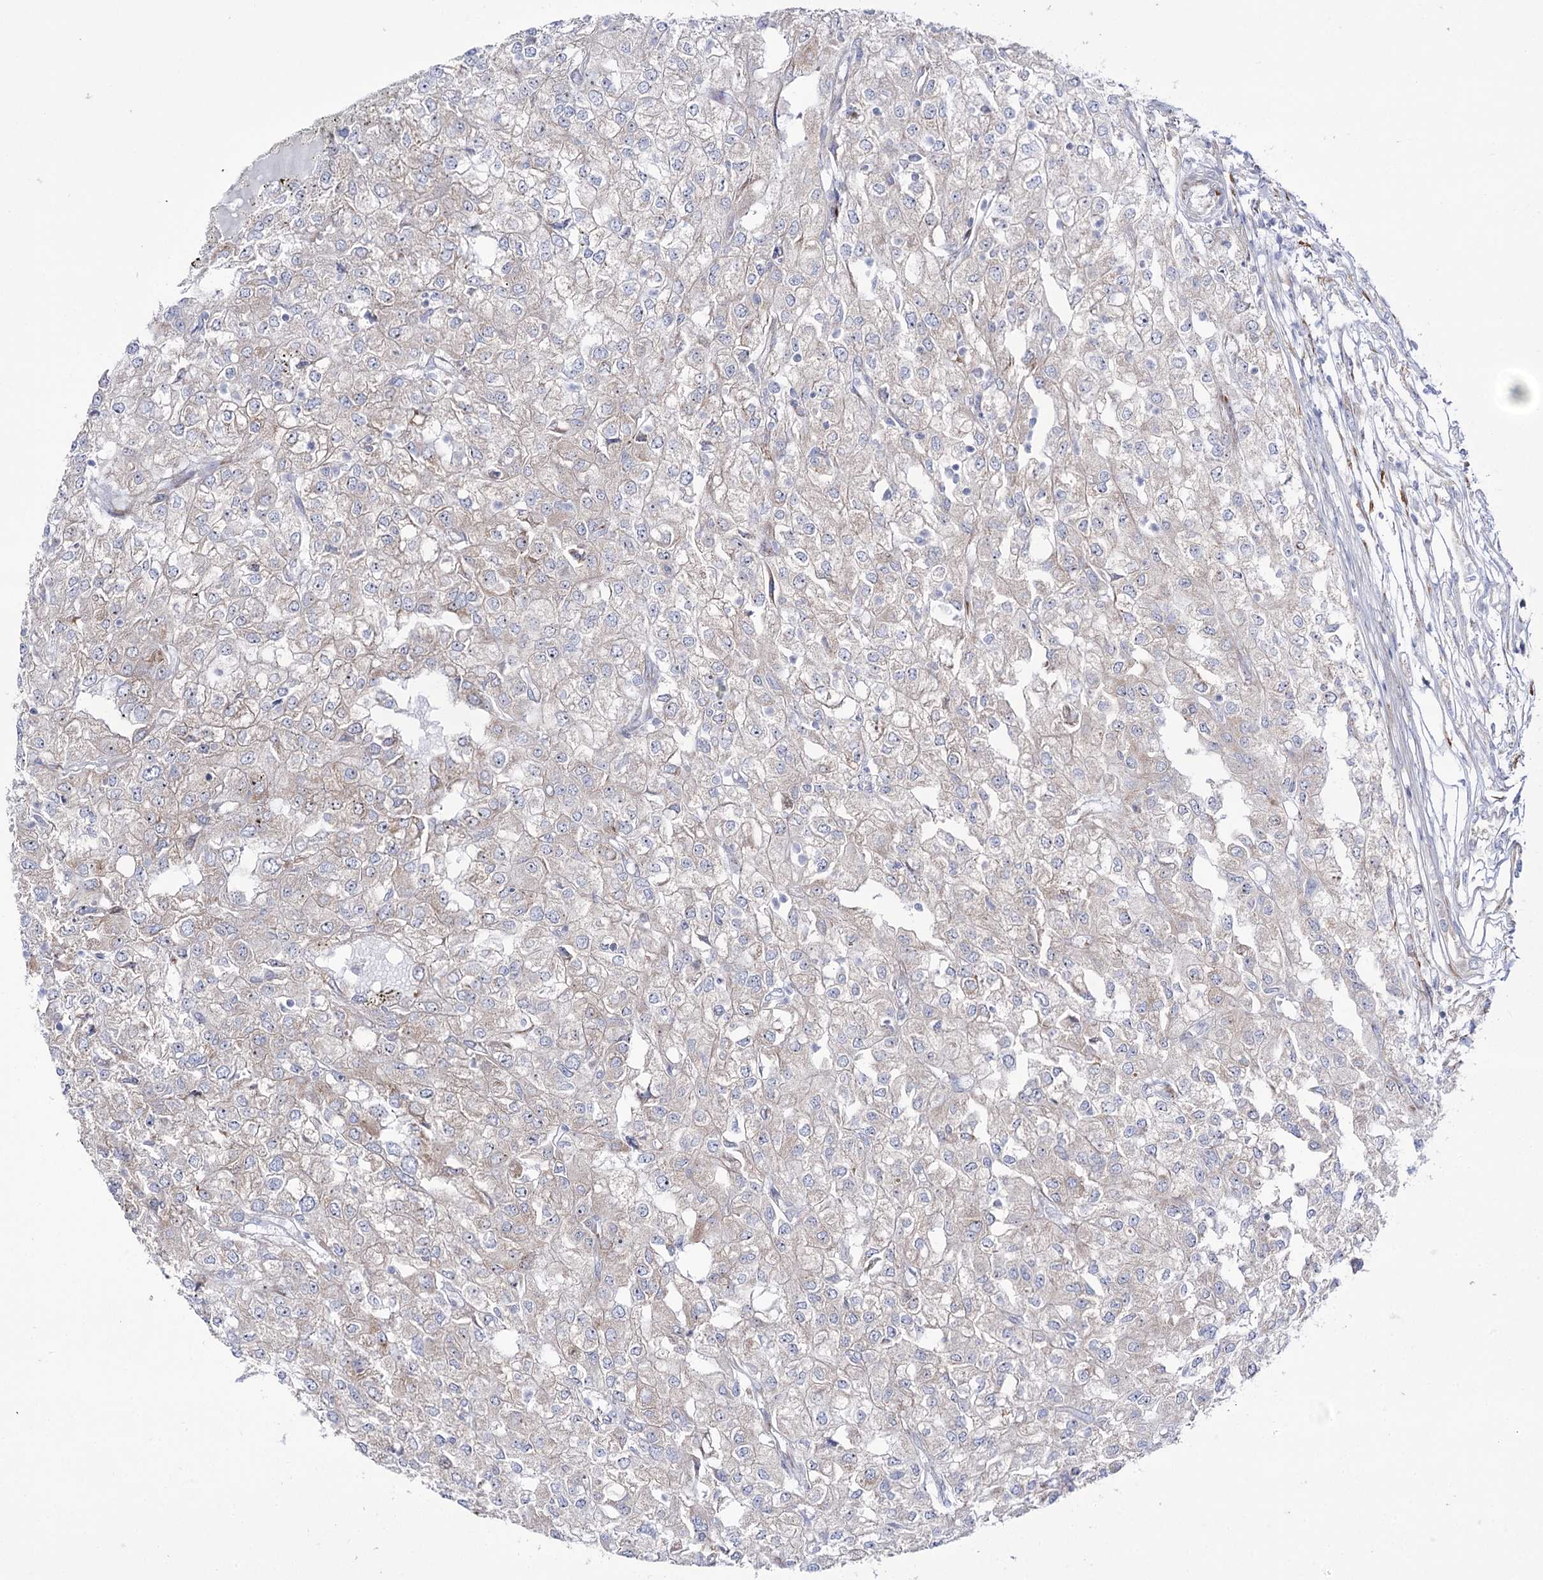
{"staining": {"intensity": "negative", "quantity": "none", "location": "none"}, "tissue": "renal cancer", "cell_type": "Tumor cells", "image_type": "cancer", "snomed": [{"axis": "morphology", "description": "Adenocarcinoma, NOS"}, {"axis": "topography", "description": "Kidney"}], "caption": "There is no significant positivity in tumor cells of renal adenocarcinoma.", "gene": "METTL5", "patient": {"sex": "female", "age": 54}}